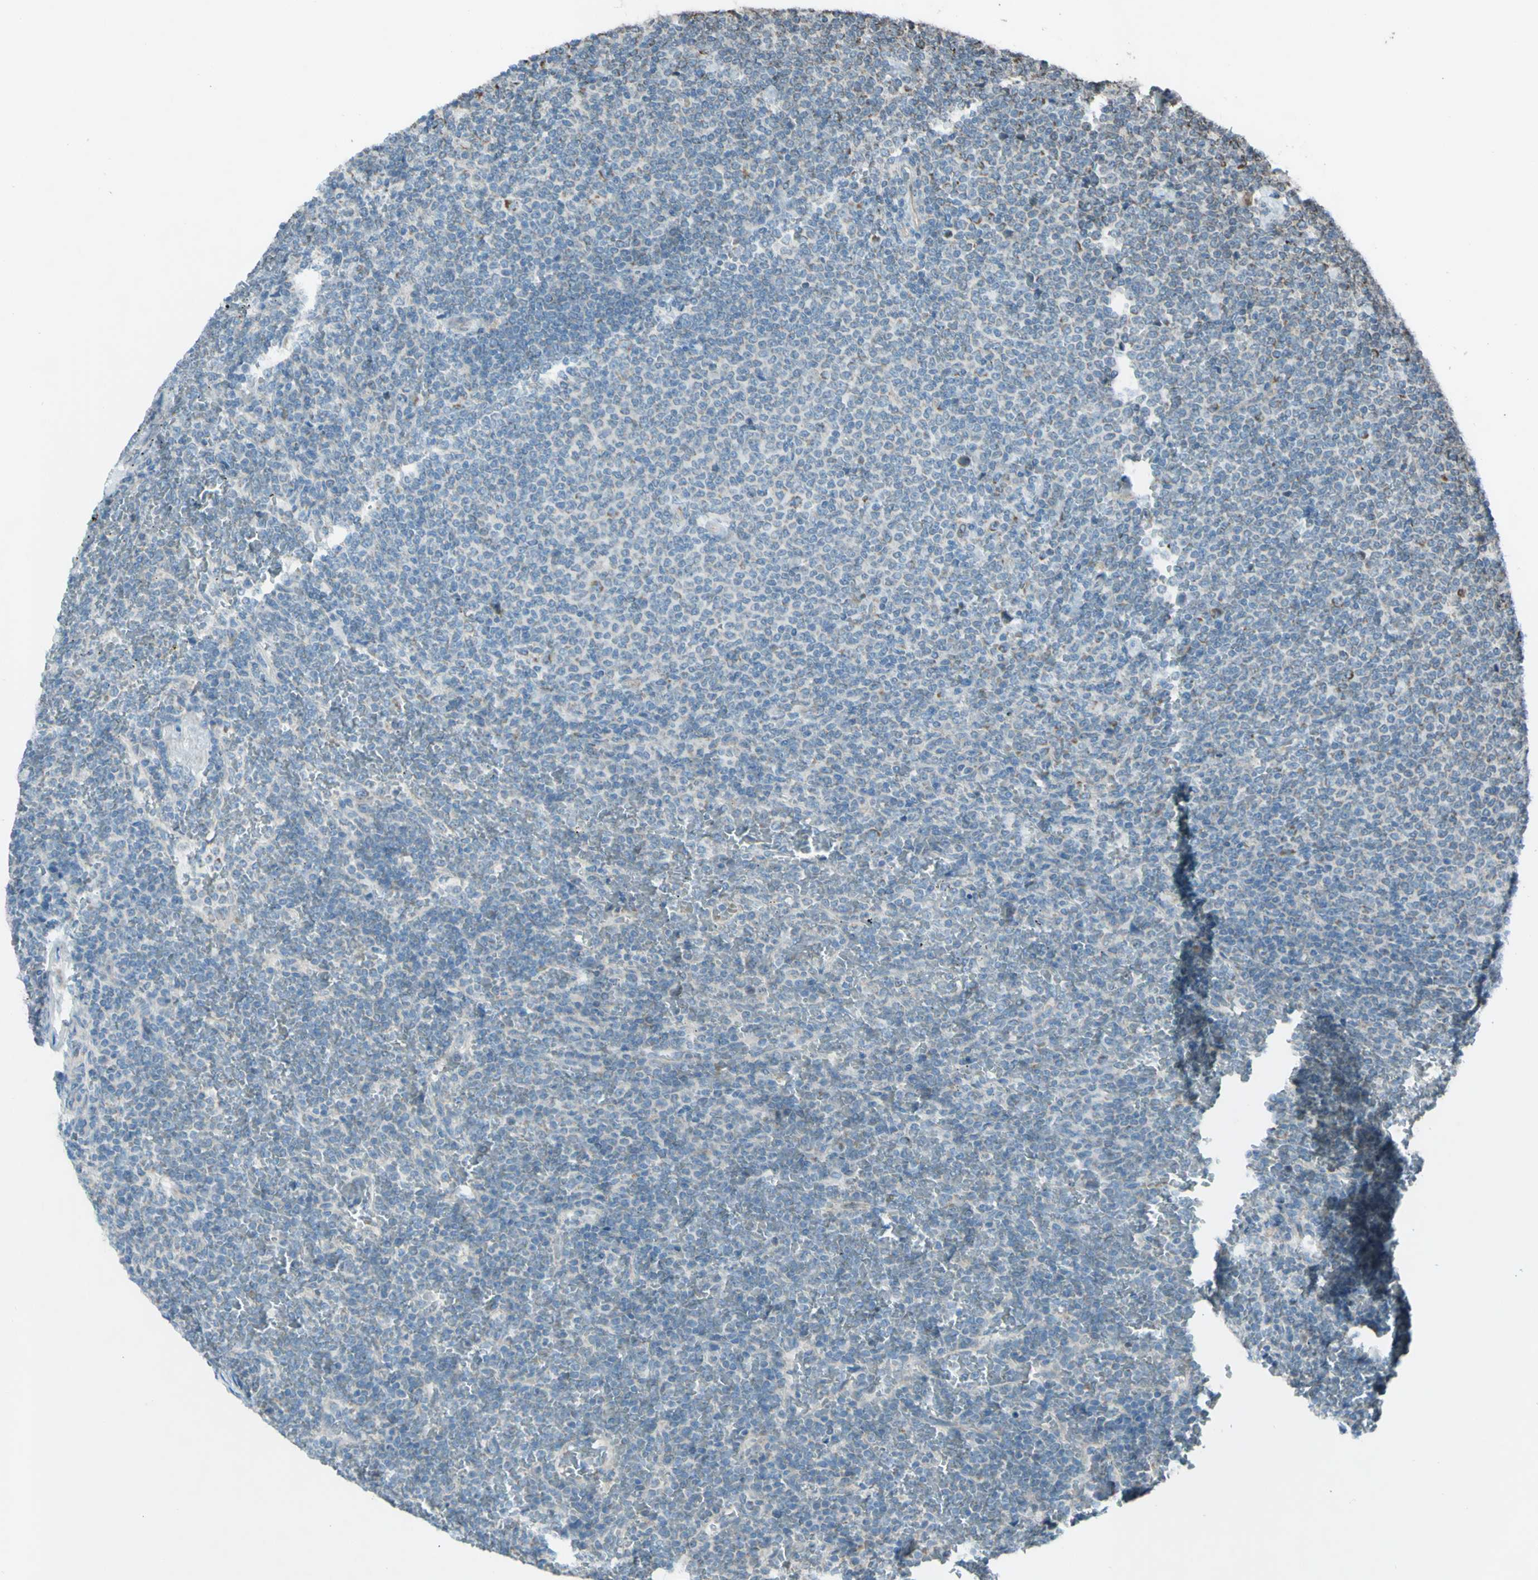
{"staining": {"intensity": "negative", "quantity": "none", "location": "none"}, "tissue": "lymphoma", "cell_type": "Tumor cells", "image_type": "cancer", "snomed": [{"axis": "morphology", "description": "Malignant lymphoma, non-Hodgkin's type, Low grade"}, {"axis": "topography", "description": "Spleen"}], "caption": "The photomicrograph reveals no significant expression in tumor cells of malignant lymphoma, non-Hodgkin's type (low-grade).", "gene": "ACOT8", "patient": {"sex": "female", "age": 77}}